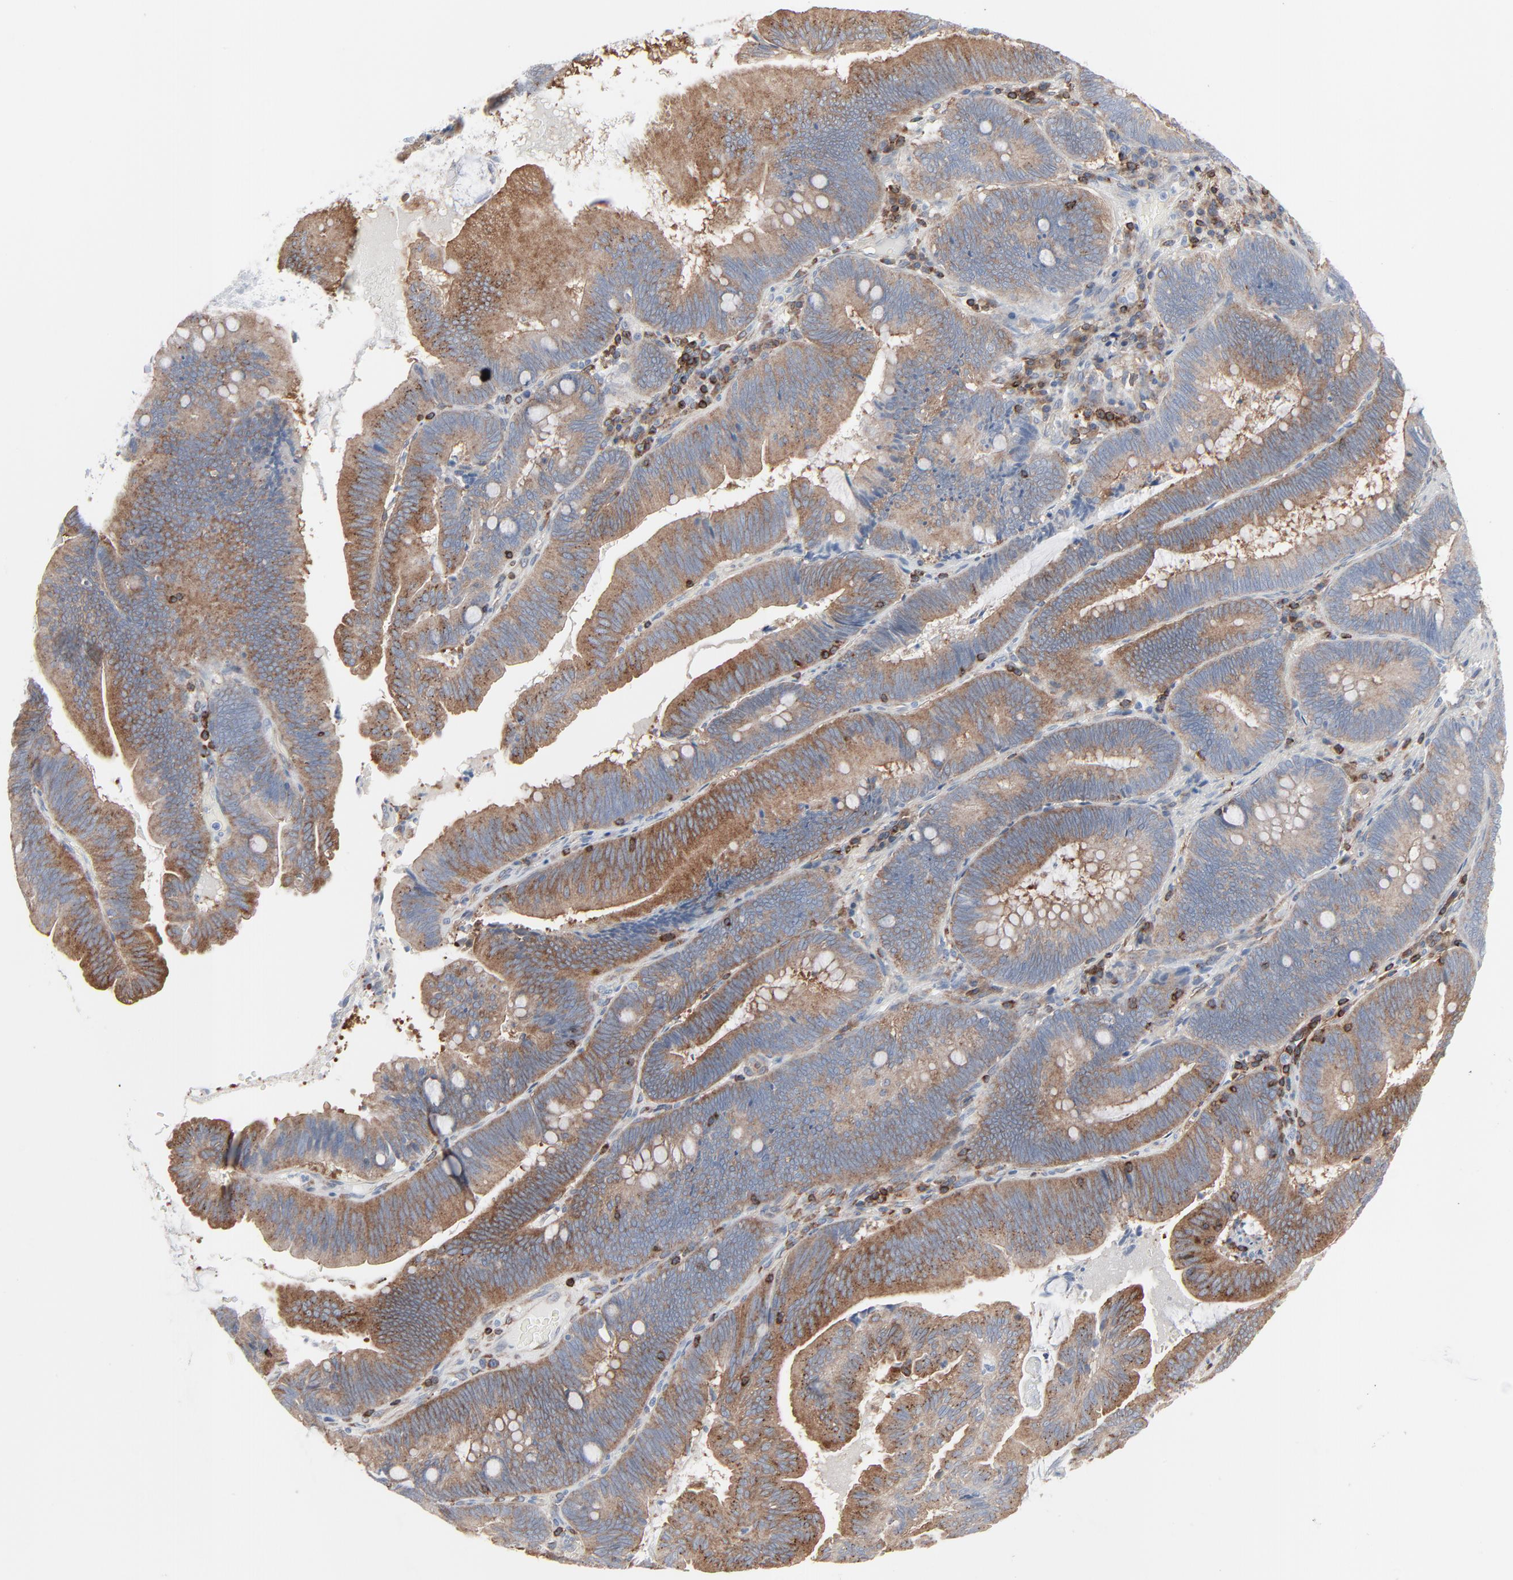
{"staining": {"intensity": "strong", "quantity": ">75%", "location": "cytoplasmic/membranous"}, "tissue": "pancreatic cancer", "cell_type": "Tumor cells", "image_type": "cancer", "snomed": [{"axis": "morphology", "description": "Adenocarcinoma, NOS"}, {"axis": "topography", "description": "Pancreas"}], "caption": "Immunohistochemical staining of pancreatic cancer (adenocarcinoma) displays high levels of strong cytoplasmic/membranous protein positivity in about >75% of tumor cells.", "gene": "OPTN", "patient": {"sex": "male", "age": 82}}